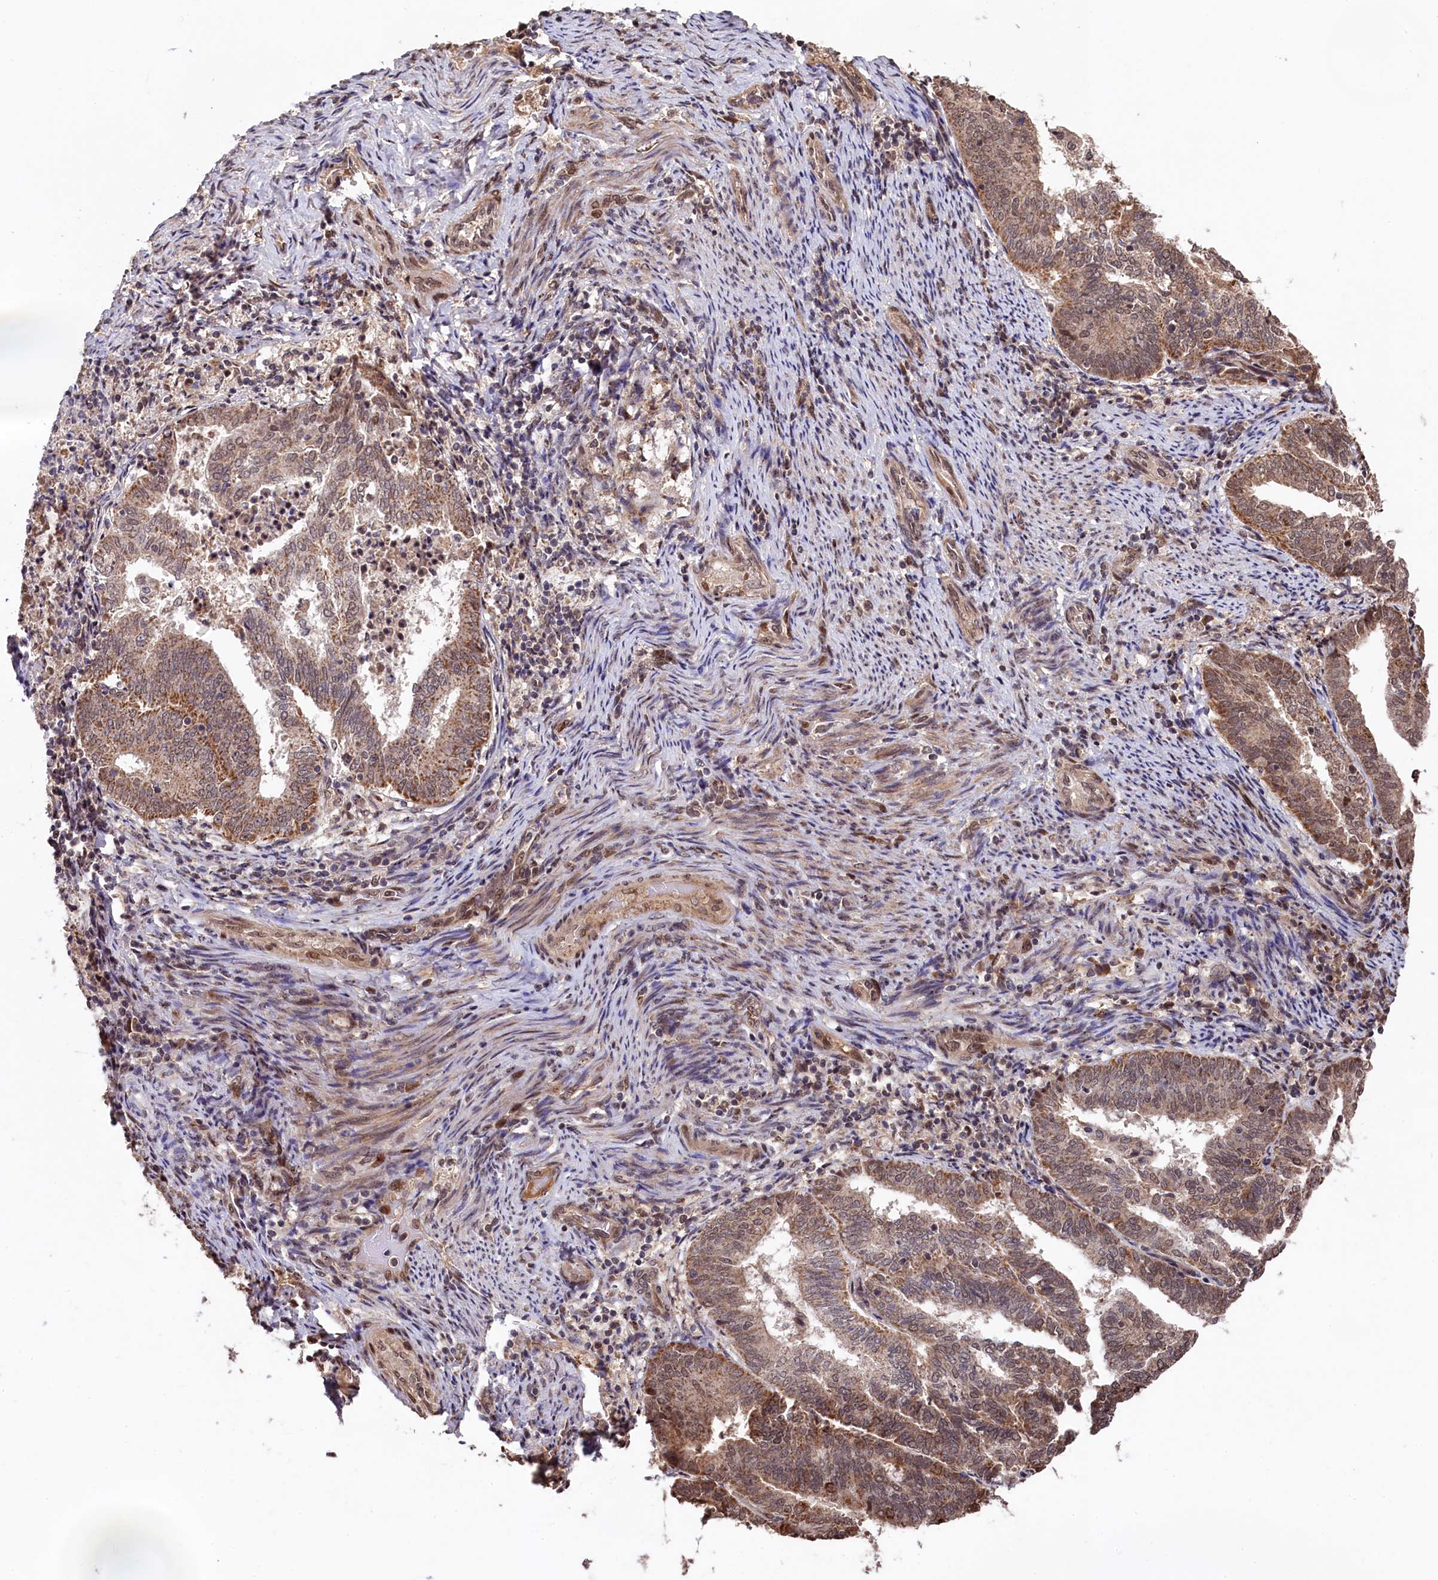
{"staining": {"intensity": "moderate", "quantity": ">75%", "location": "cytoplasmic/membranous"}, "tissue": "endometrial cancer", "cell_type": "Tumor cells", "image_type": "cancer", "snomed": [{"axis": "morphology", "description": "Adenocarcinoma, NOS"}, {"axis": "topography", "description": "Endometrium"}], "caption": "This histopathology image shows immunohistochemistry staining of human endometrial cancer, with medium moderate cytoplasmic/membranous expression in about >75% of tumor cells.", "gene": "CLPX", "patient": {"sex": "female", "age": 80}}